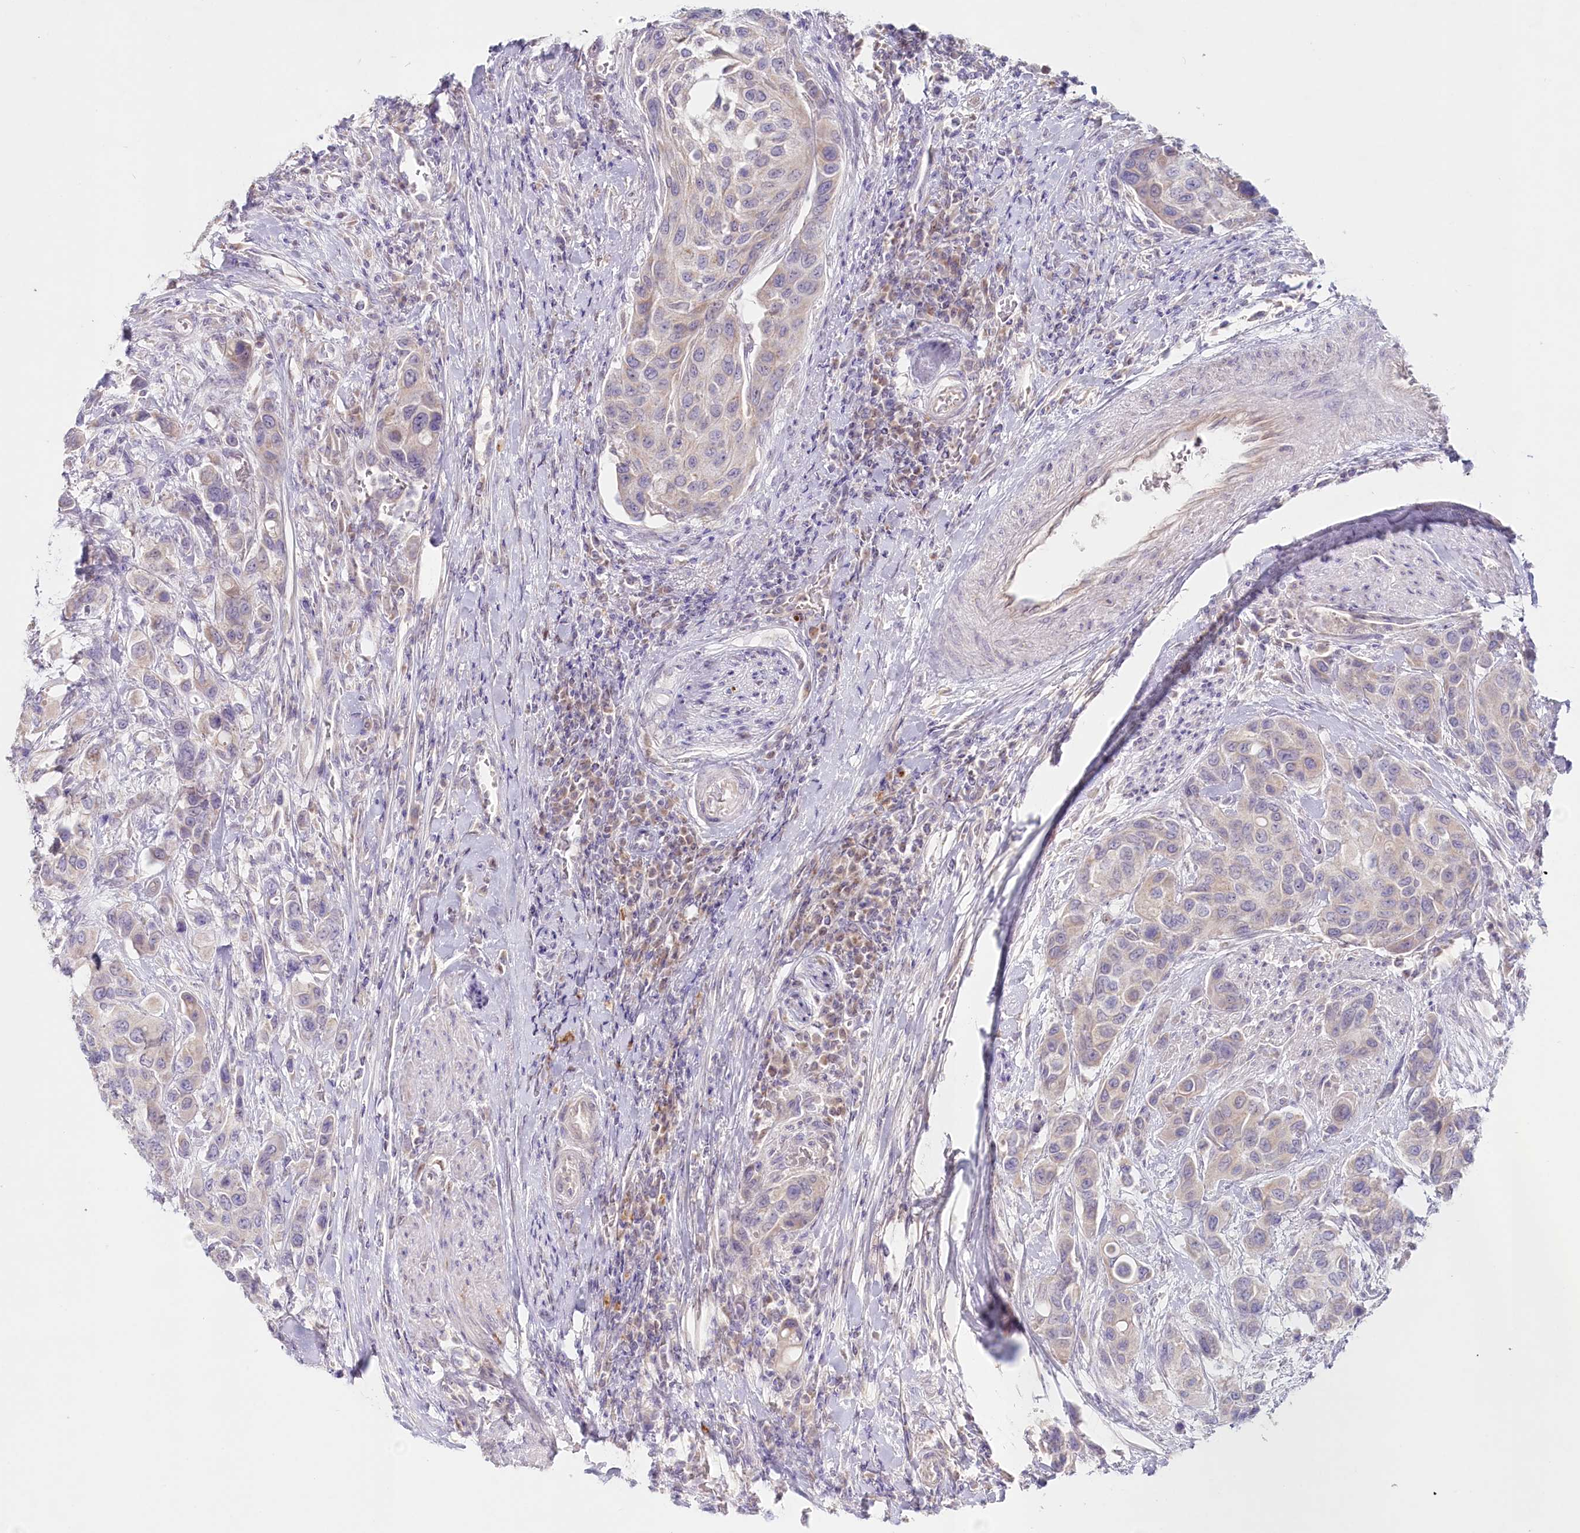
{"staining": {"intensity": "weak", "quantity": "25%-75%", "location": "cytoplasmic/membranous"}, "tissue": "urothelial cancer", "cell_type": "Tumor cells", "image_type": "cancer", "snomed": [{"axis": "morphology", "description": "Normal tissue, NOS"}, {"axis": "morphology", "description": "Urothelial carcinoma, High grade"}, {"axis": "topography", "description": "Vascular tissue"}, {"axis": "topography", "description": "Urinary bladder"}], "caption": "This is an image of immunohistochemistry (IHC) staining of high-grade urothelial carcinoma, which shows weak positivity in the cytoplasmic/membranous of tumor cells.", "gene": "PSAPL1", "patient": {"sex": "female", "age": 56}}